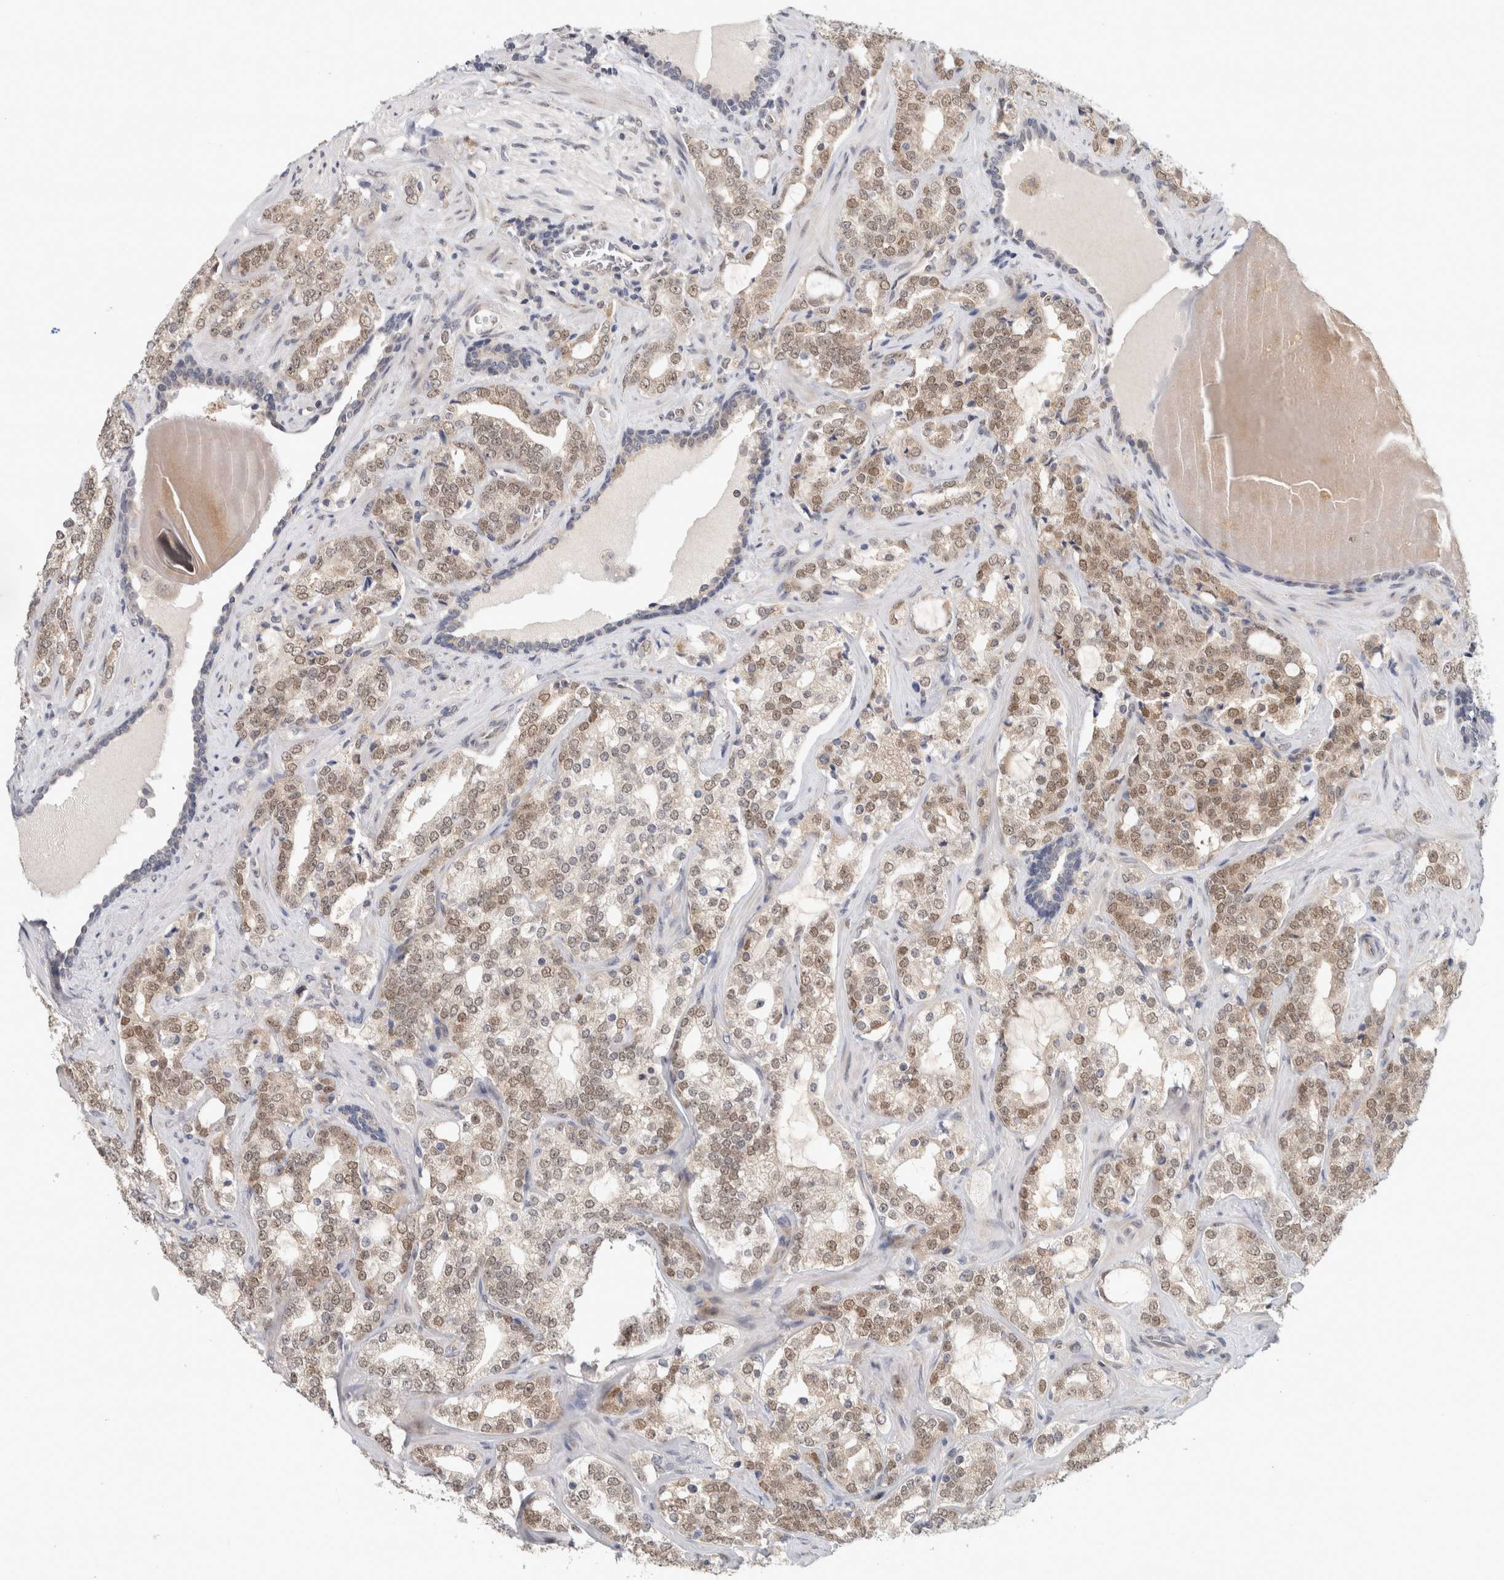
{"staining": {"intensity": "weak", "quantity": ">75%", "location": "nuclear"}, "tissue": "prostate cancer", "cell_type": "Tumor cells", "image_type": "cancer", "snomed": [{"axis": "morphology", "description": "Adenocarcinoma, High grade"}, {"axis": "topography", "description": "Prostate"}], "caption": "Immunohistochemistry (IHC) of adenocarcinoma (high-grade) (prostate) shows low levels of weak nuclear positivity in about >75% of tumor cells.", "gene": "EIF4G3", "patient": {"sex": "male", "age": 64}}